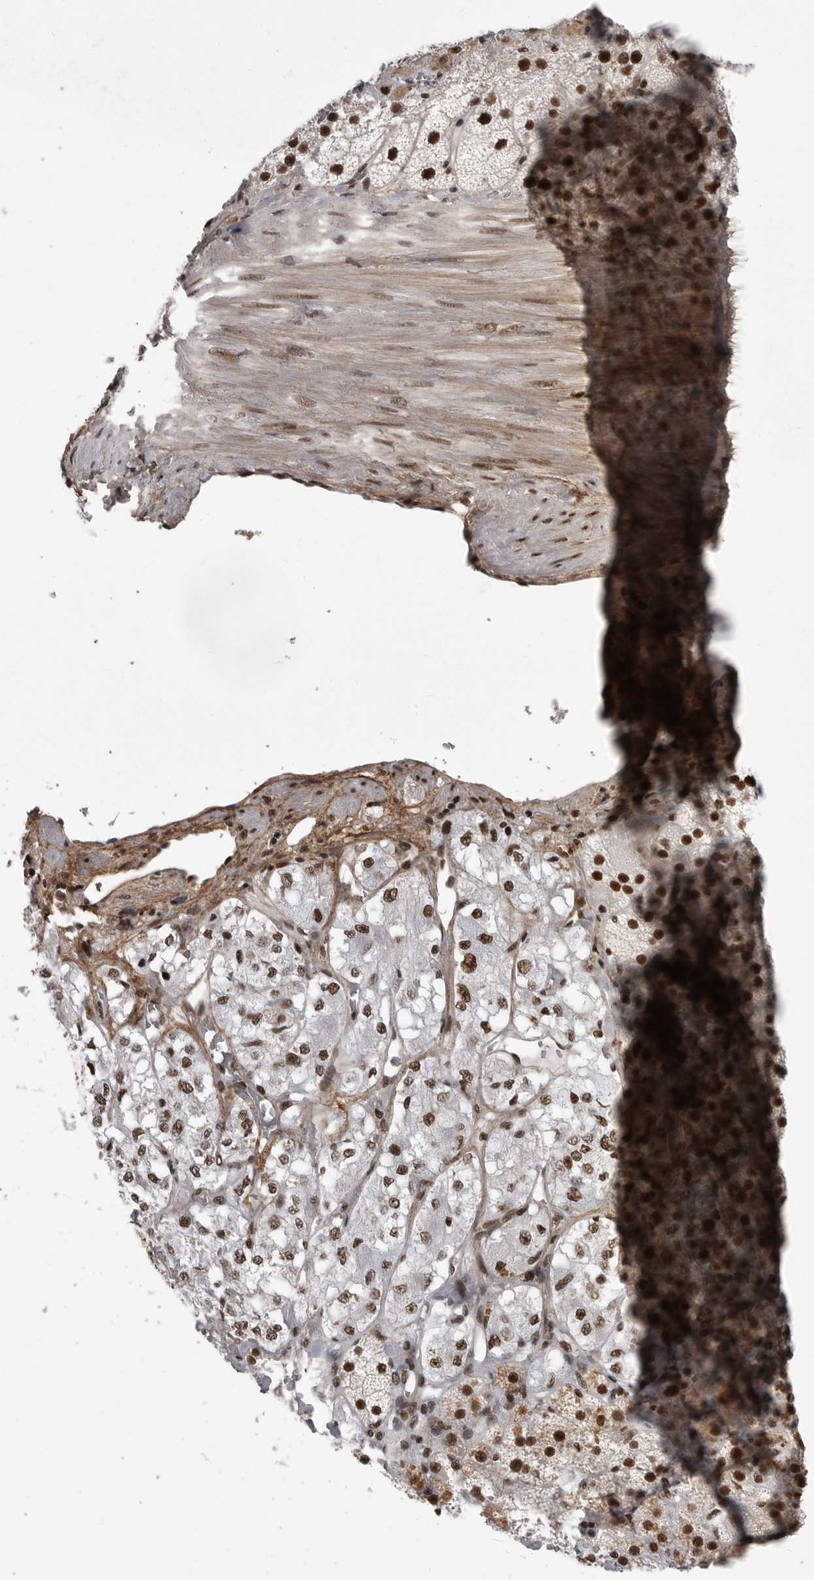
{"staining": {"intensity": "strong", "quantity": ">75%", "location": "nuclear"}, "tissue": "adrenal gland", "cell_type": "Glandular cells", "image_type": "normal", "snomed": [{"axis": "morphology", "description": "Normal tissue, NOS"}, {"axis": "topography", "description": "Adrenal gland"}], "caption": "The histopathology image demonstrates immunohistochemical staining of unremarkable adrenal gland. There is strong nuclear expression is appreciated in approximately >75% of glandular cells.", "gene": "PPP1R8", "patient": {"sex": "male", "age": 57}}